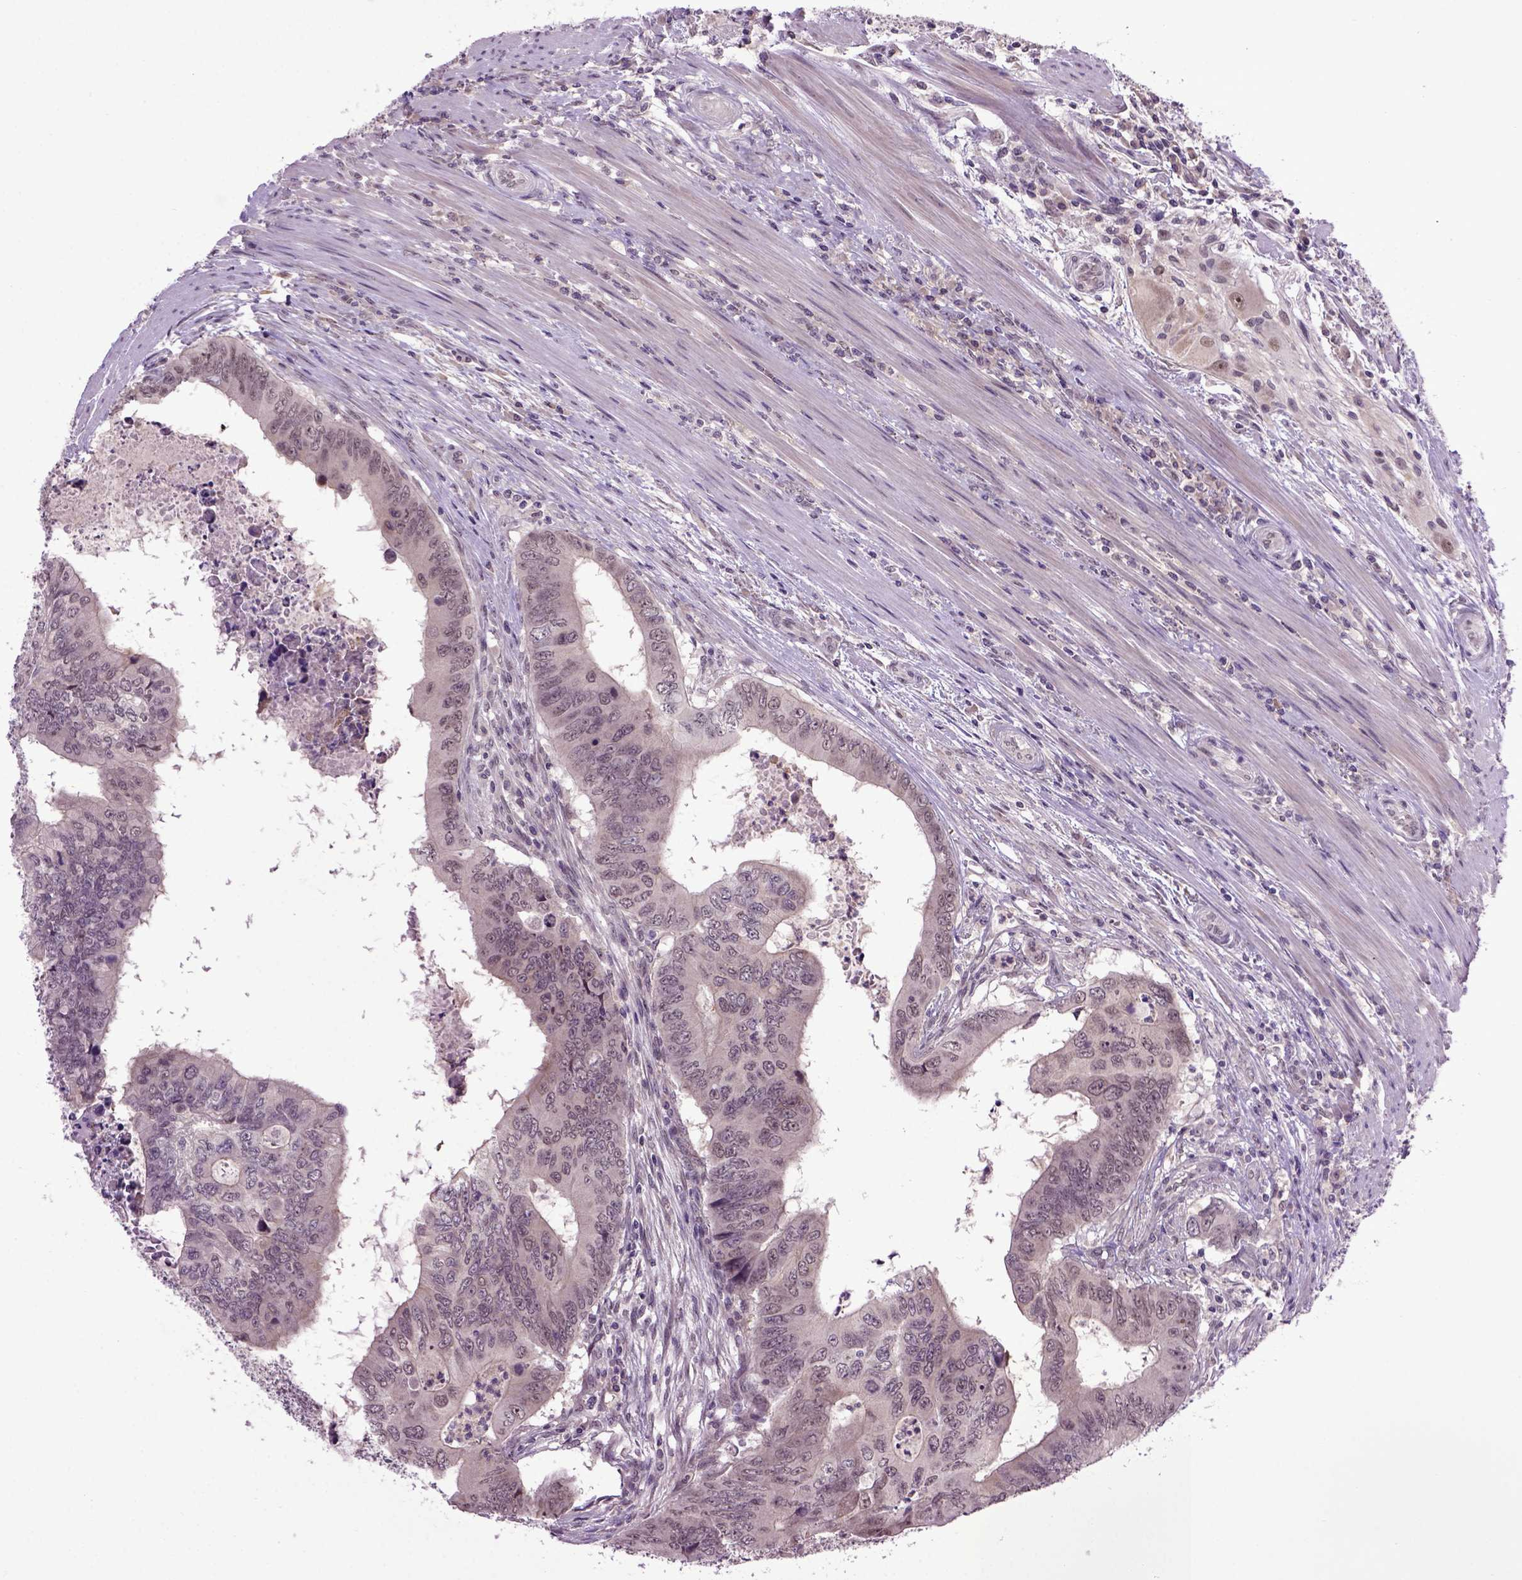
{"staining": {"intensity": "negative", "quantity": "none", "location": "none"}, "tissue": "colorectal cancer", "cell_type": "Tumor cells", "image_type": "cancer", "snomed": [{"axis": "morphology", "description": "Adenocarcinoma, NOS"}, {"axis": "topography", "description": "Colon"}], "caption": "High magnification brightfield microscopy of colorectal adenocarcinoma stained with DAB (brown) and counterstained with hematoxylin (blue): tumor cells show no significant staining. Nuclei are stained in blue.", "gene": "RAB43", "patient": {"sex": "male", "age": 53}}